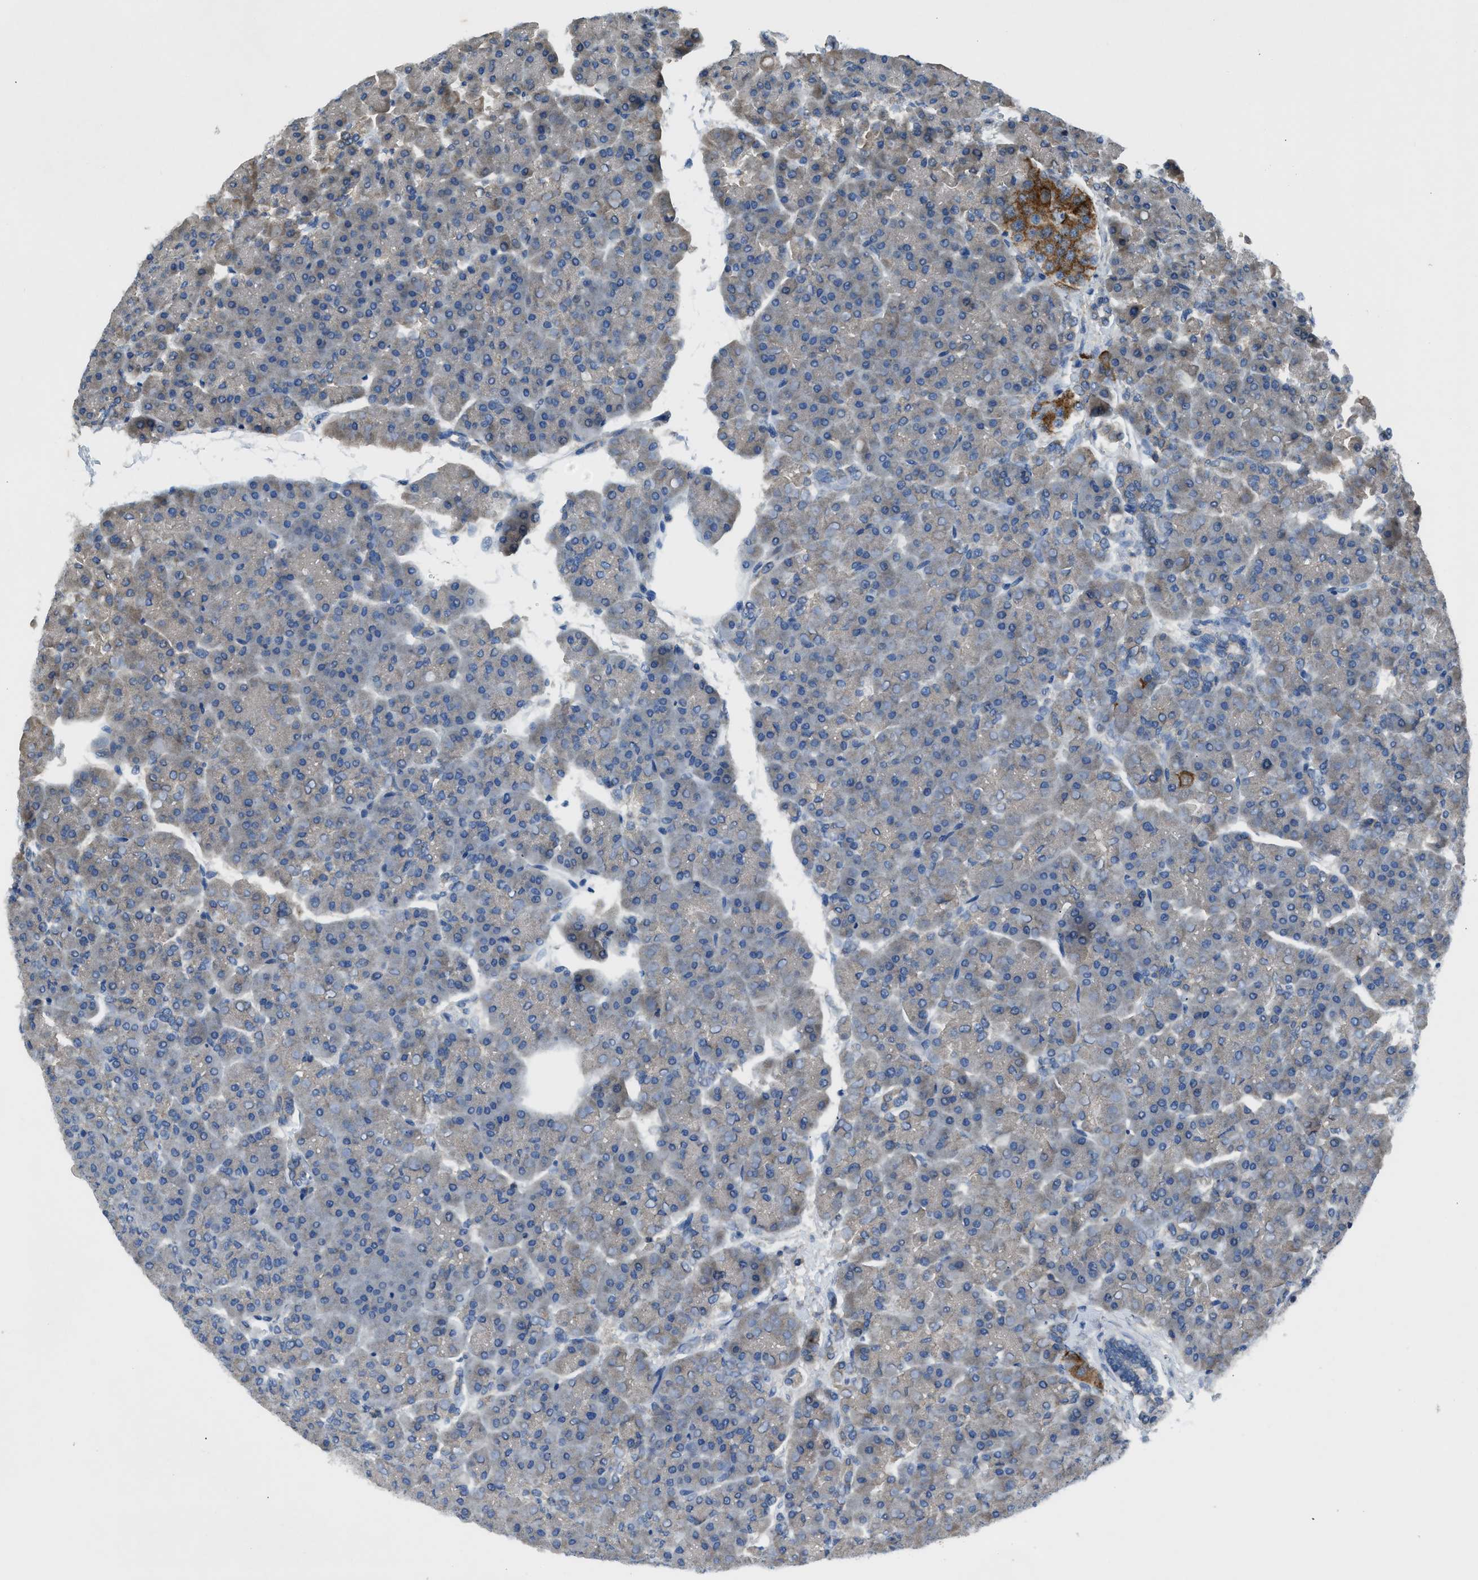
{"staining": {"intensity": "weak", "quantity": "<25%", "location": "cytoplasmic/membranous"}, "tissue": "pancreas", "cell_type": "Exocrine glandular cells", "image_type": "normal", "snomed": [{"axis": "morphology", "description": "Normal tissue, NOS"}, {"axis": "topography", "description": "Pancreas"}], "caption": "Immunohistochemistry micrograph of benign pancreas stained for a protein (brown), which exhibits no expression in exocrine glandular cells. (IHC, brightfield microscopy, high magnification).", "gene": "PAFAH2", "patient": {"sex": "female", "age": 70}}